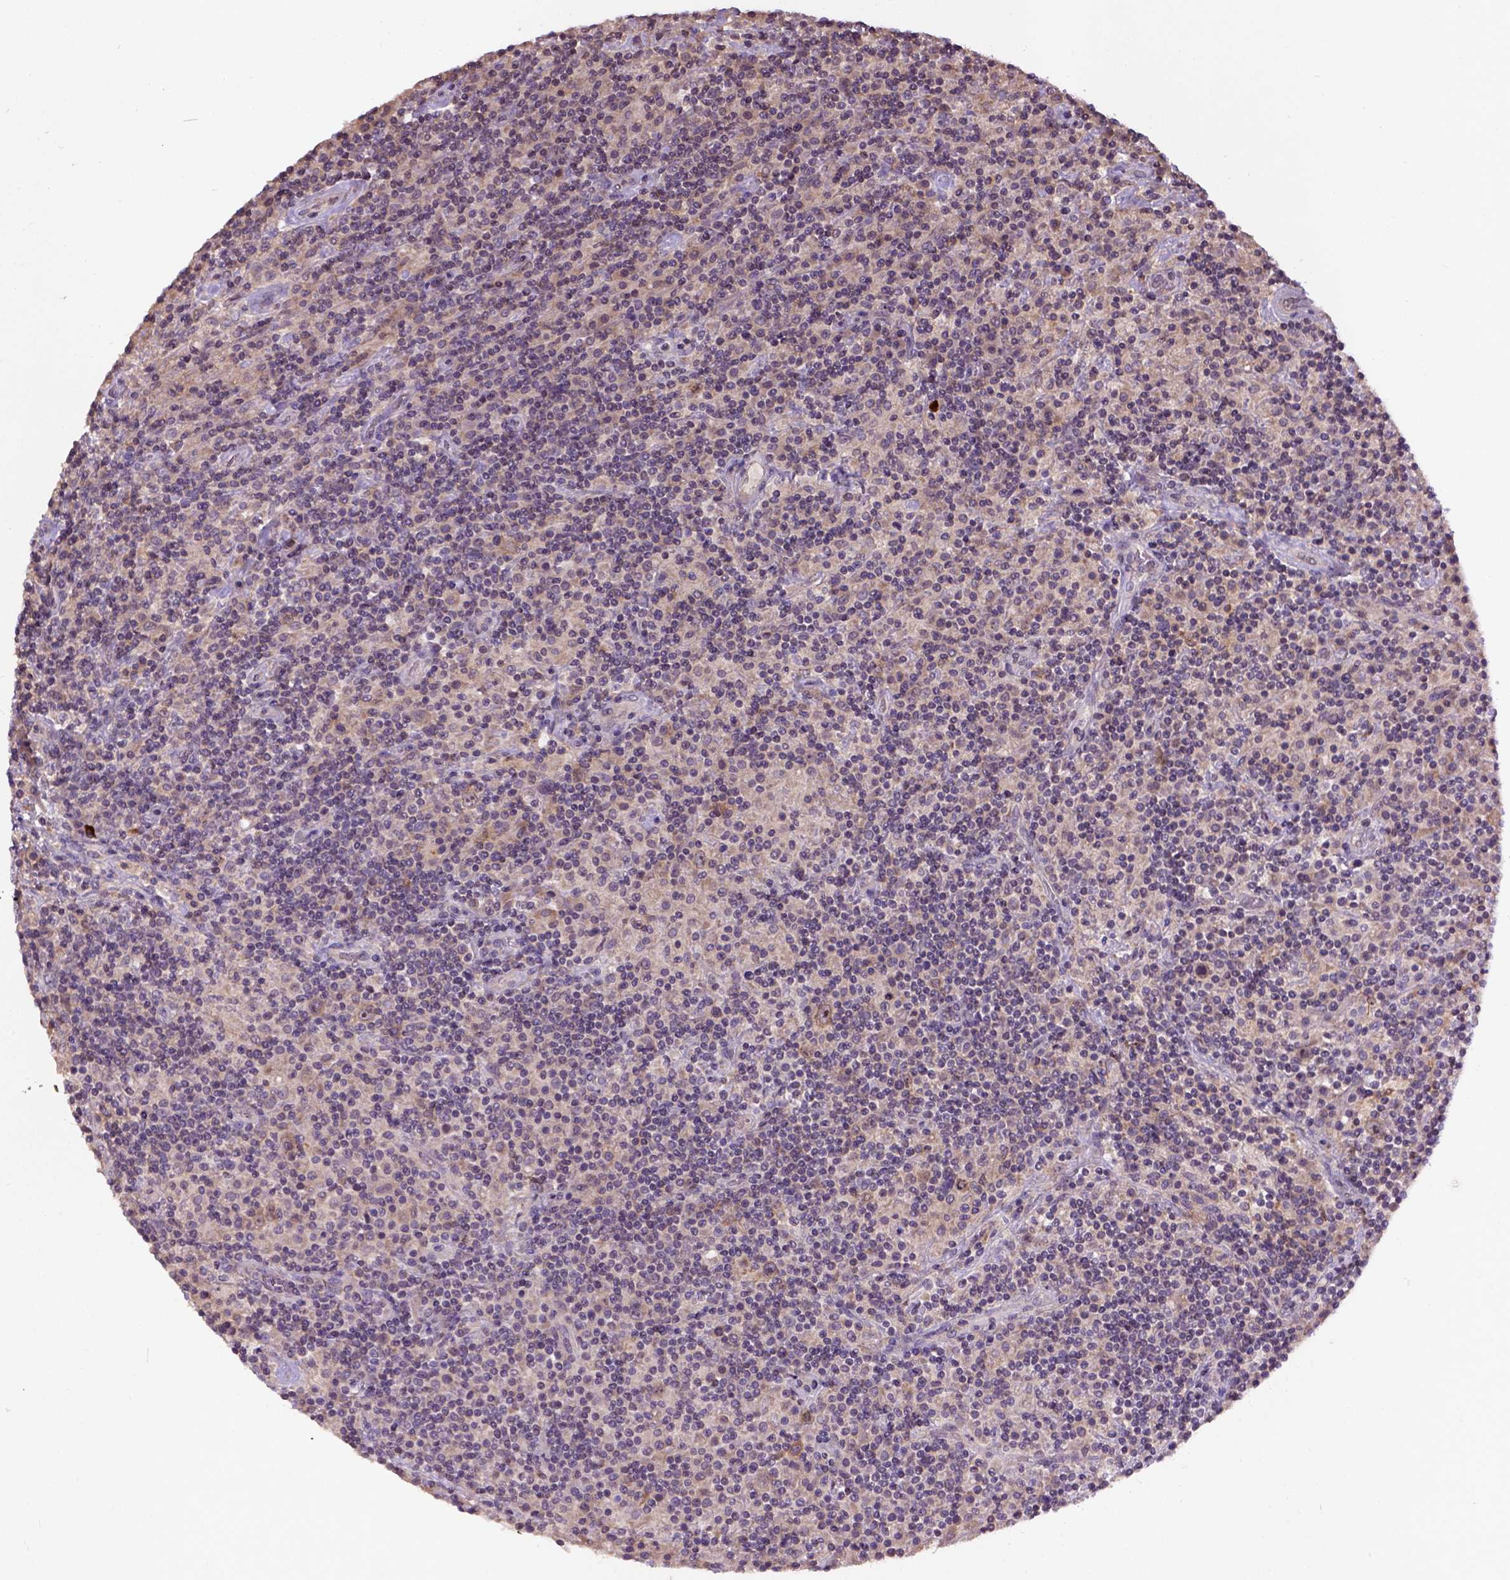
{"staining": {"intensity": "moderate", "quantity": ">75%", "location": "cytoplasmic/membranous"}, "tissue": "lymphoma", "cell_type": "Tumor cells", "image_type": "cancer", "snomed": [{"axis": "morphology", "description": "Hodgkin's disease, NOS"}, {"axis": "topography", "description": "Lymph node"}], "caption": "Lymphoma stained with immunohistochemistry displays moderate cytoplasmic/membranous expression in about >75% of tumor cells.", "gene": "KBTBD8", "patient": {"sex": "male", "age": 70}}